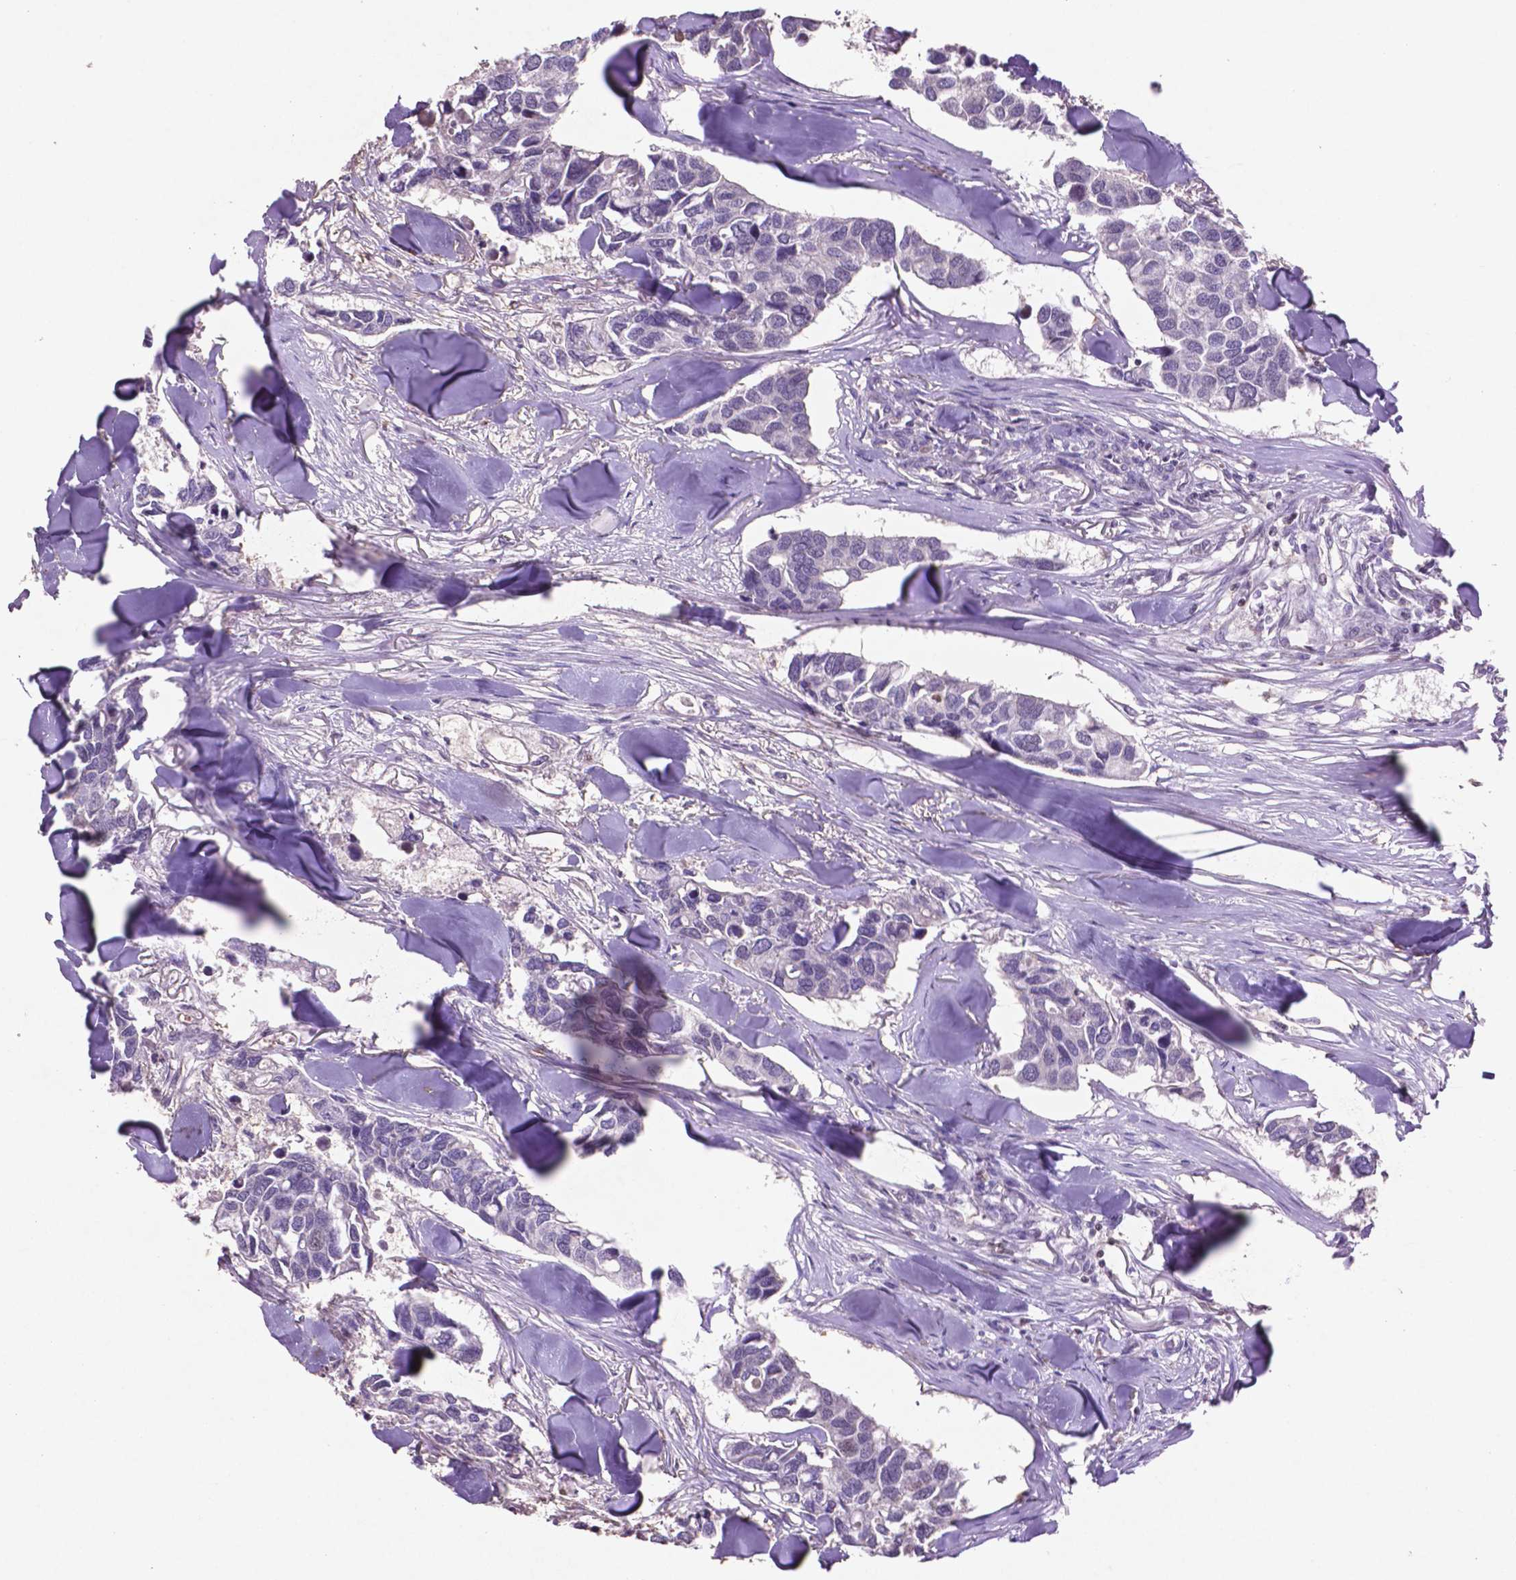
{"staining": {"intensity": "negative", "quantity": "none", "location": "none"}, "tissue": "breast cancer", "cell_type": "Tumor cells", "image_type": "cancer", "snomed": [{"axis": "morphology", "description": "Duct carcinoma"}, {"axis": "topography", "description": "Breast"}], "caption": "This is an immunohistochemistry (IHC) photomicrograph of intraductal carcinoma (breast). There is no expression in tumor cells.", "gene": "GLRX", "patient": {"sex": "female", "age": 83}}